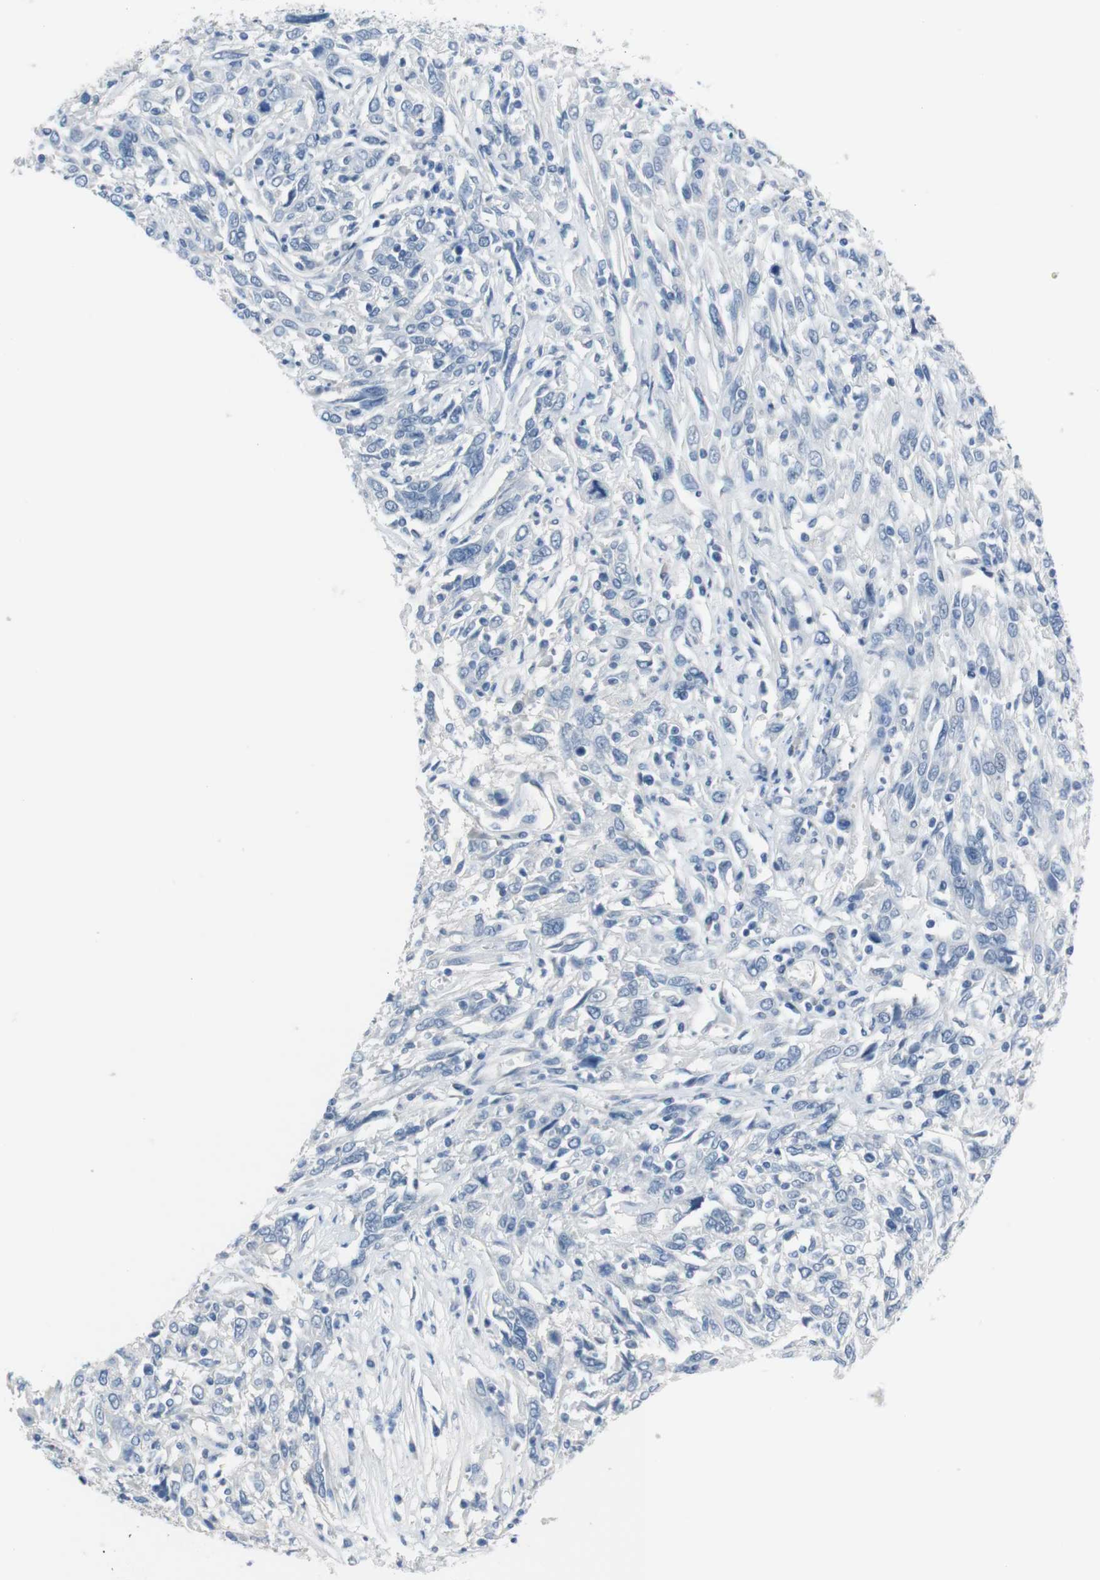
{"staining": {"intensity": "negative", "quantity": "none", "location": "none"}, "tissue": "cervical cancer", "cell_type": "Tumor cells", "image_type": "cancer", "snomed": [{"axis": "morphology", "description": "Squamous cell carcinoma, NOS"}, {"axis": "topography", "description": "Cervix"}], "caption": "Micrograph shows no significant protein staining in tumor cells of cervical cancer (squamous cell carcinoma).", "gene": "HRH2", "patient": {"sex": "female", "age": 46}}